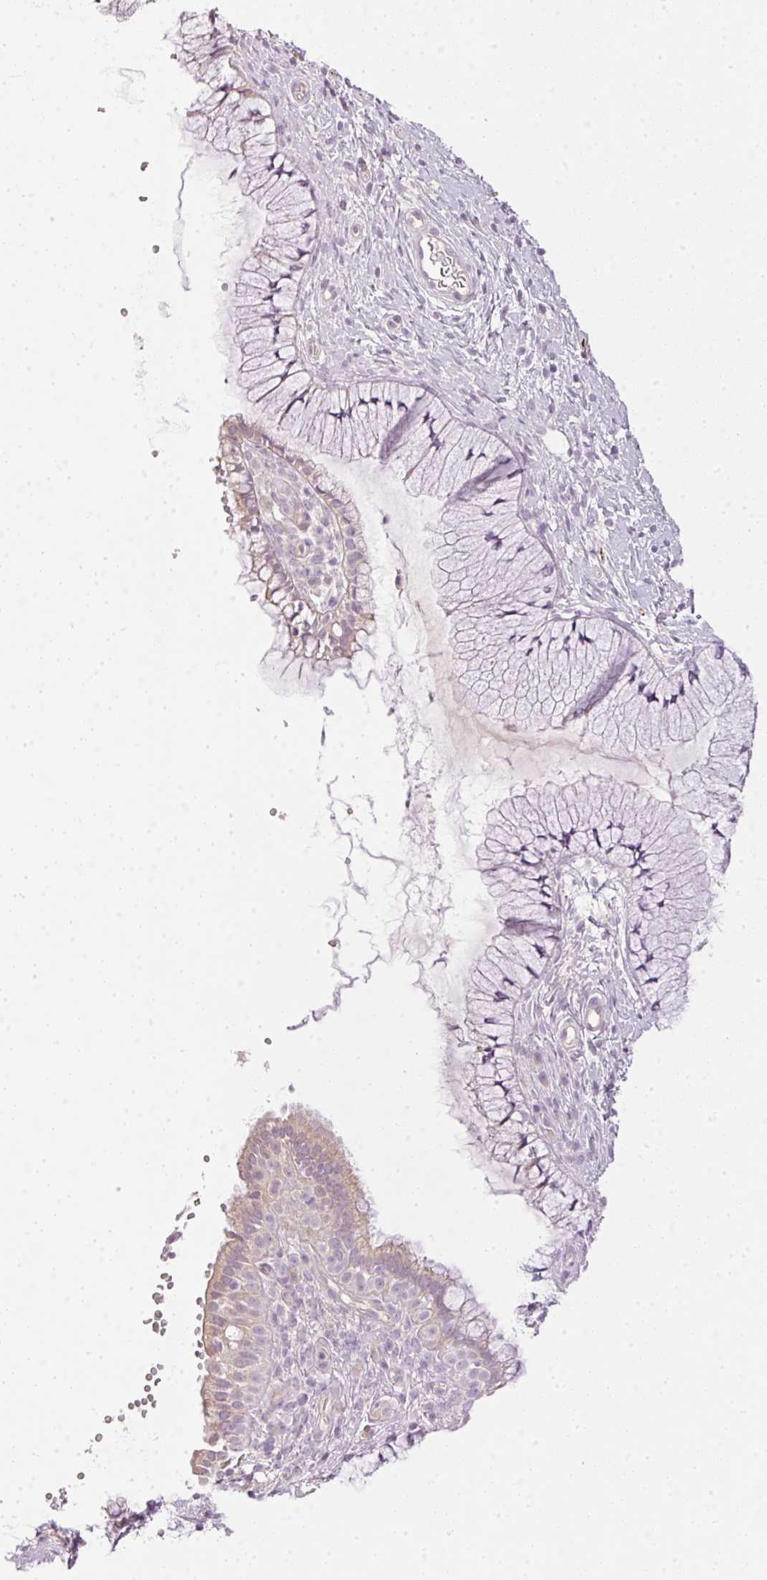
{"staining": {"intensity": "negative", "quantity": "none", "location": "none"}, "tissue": "cervix", "cell_type": "Glandular cells", "image_type": "normal", "snomed": [{"axis": "morphology", "description": "Normal tissue, NOS"}, {"axis": "topography", "description": "Cervix"}], "caption": "Image shows no significant protein positivity in glandular cells of unremarkable cervix.", "gene": "RAX2", "patient": {"sex": "female", "age": 36}}